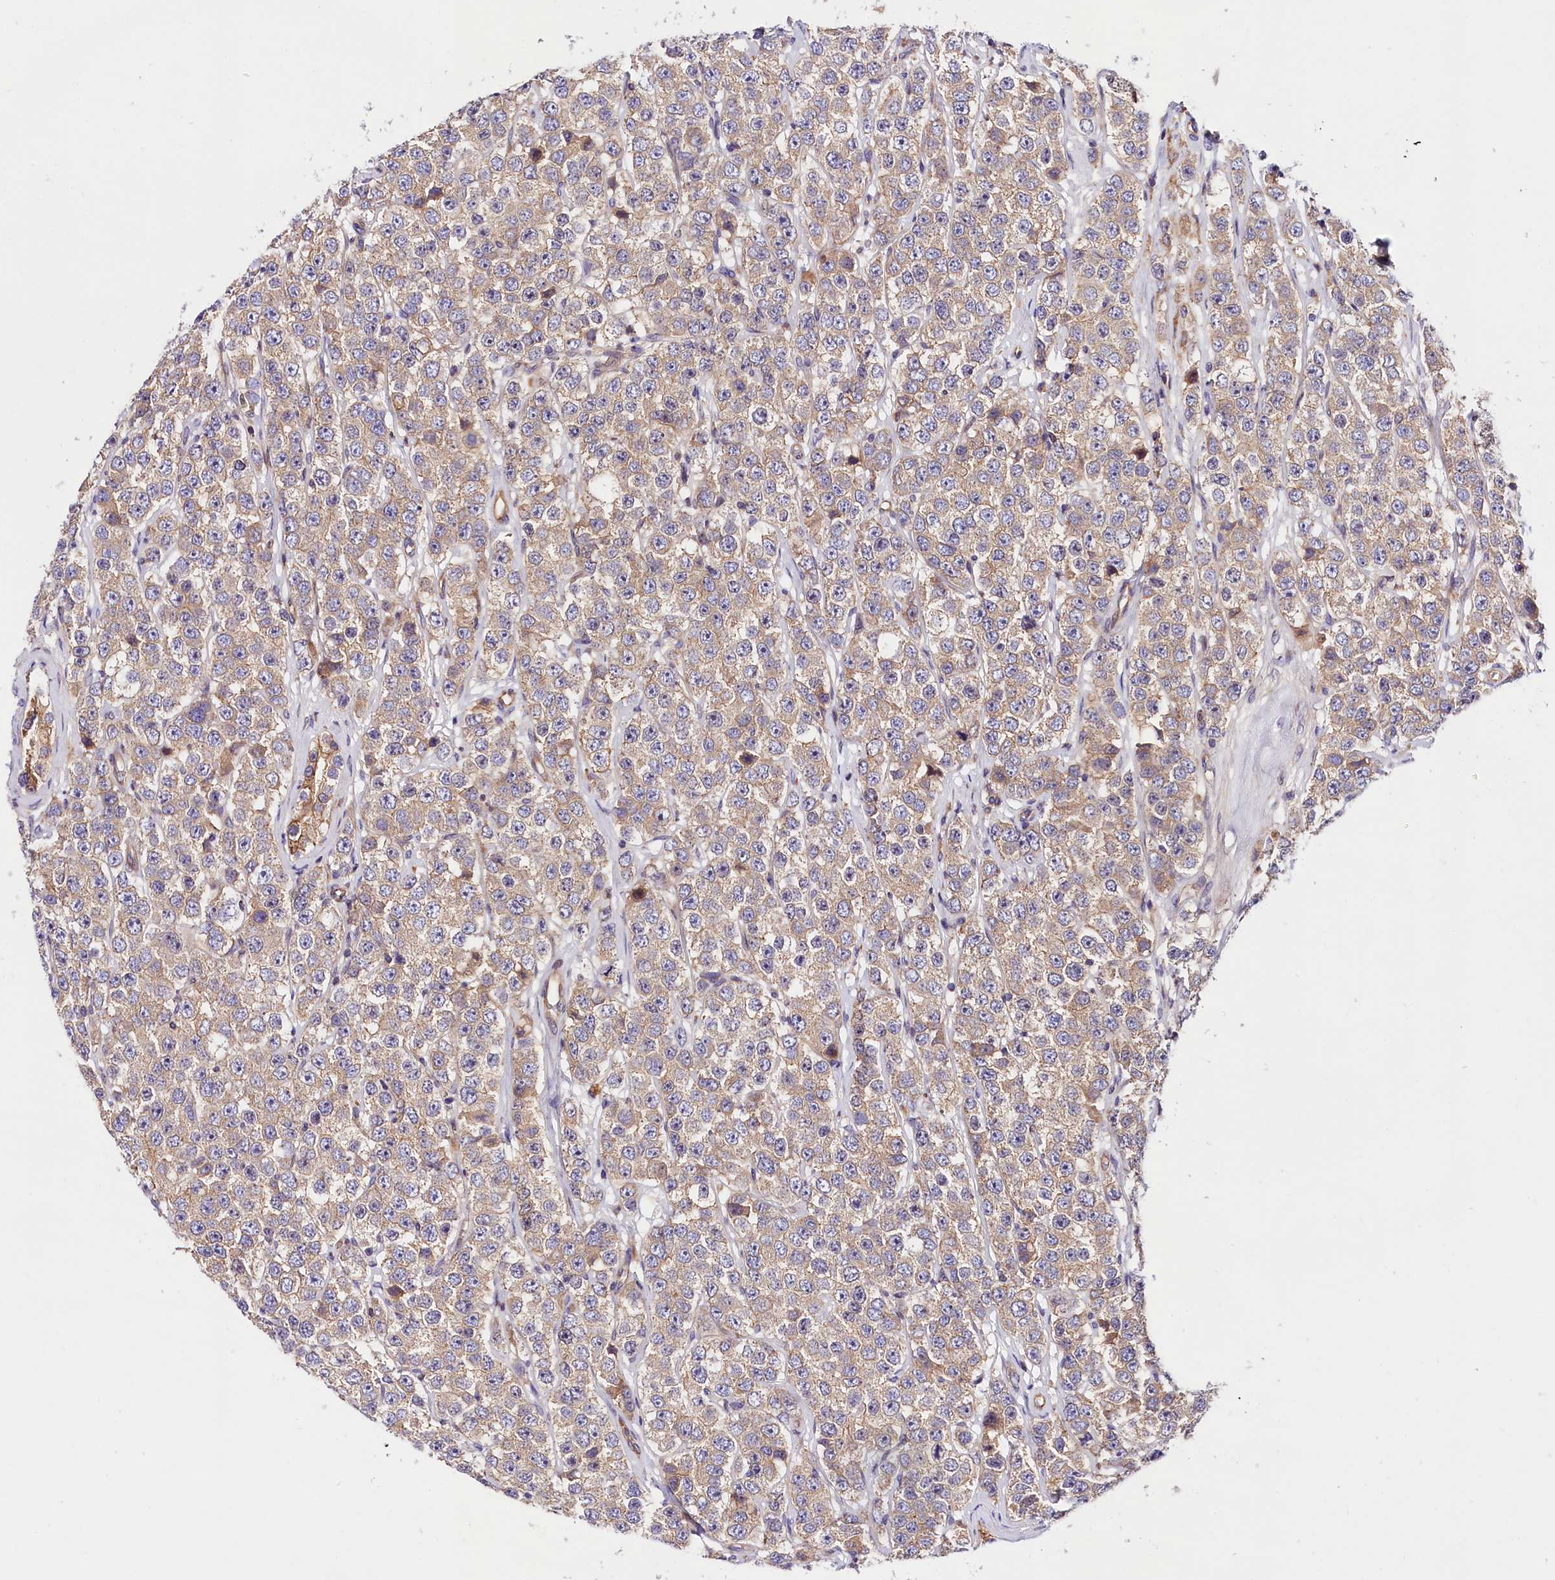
{"staining": {"intensity": "weak", "quantity": ">75%", "location": "cytoplasmic/membranous"}, "tissue": "testis cancer", "cell_type": "Tumor cells", "image_type": "cancer", "snomed": [{"axis": "morphology", "description": "Seminoma, NOS"}, {"axis": "topography", "description": "Testis"}], "caption": "Immunohistochemistry (IHC) (DAB) staining of human seminoma (testis) reveals weak cytoplasmic/membranous protein positivity in approximately >75% of tumor cells.", "gene": "ARMC6", "patient": {"sex": "male", "age": 28}}